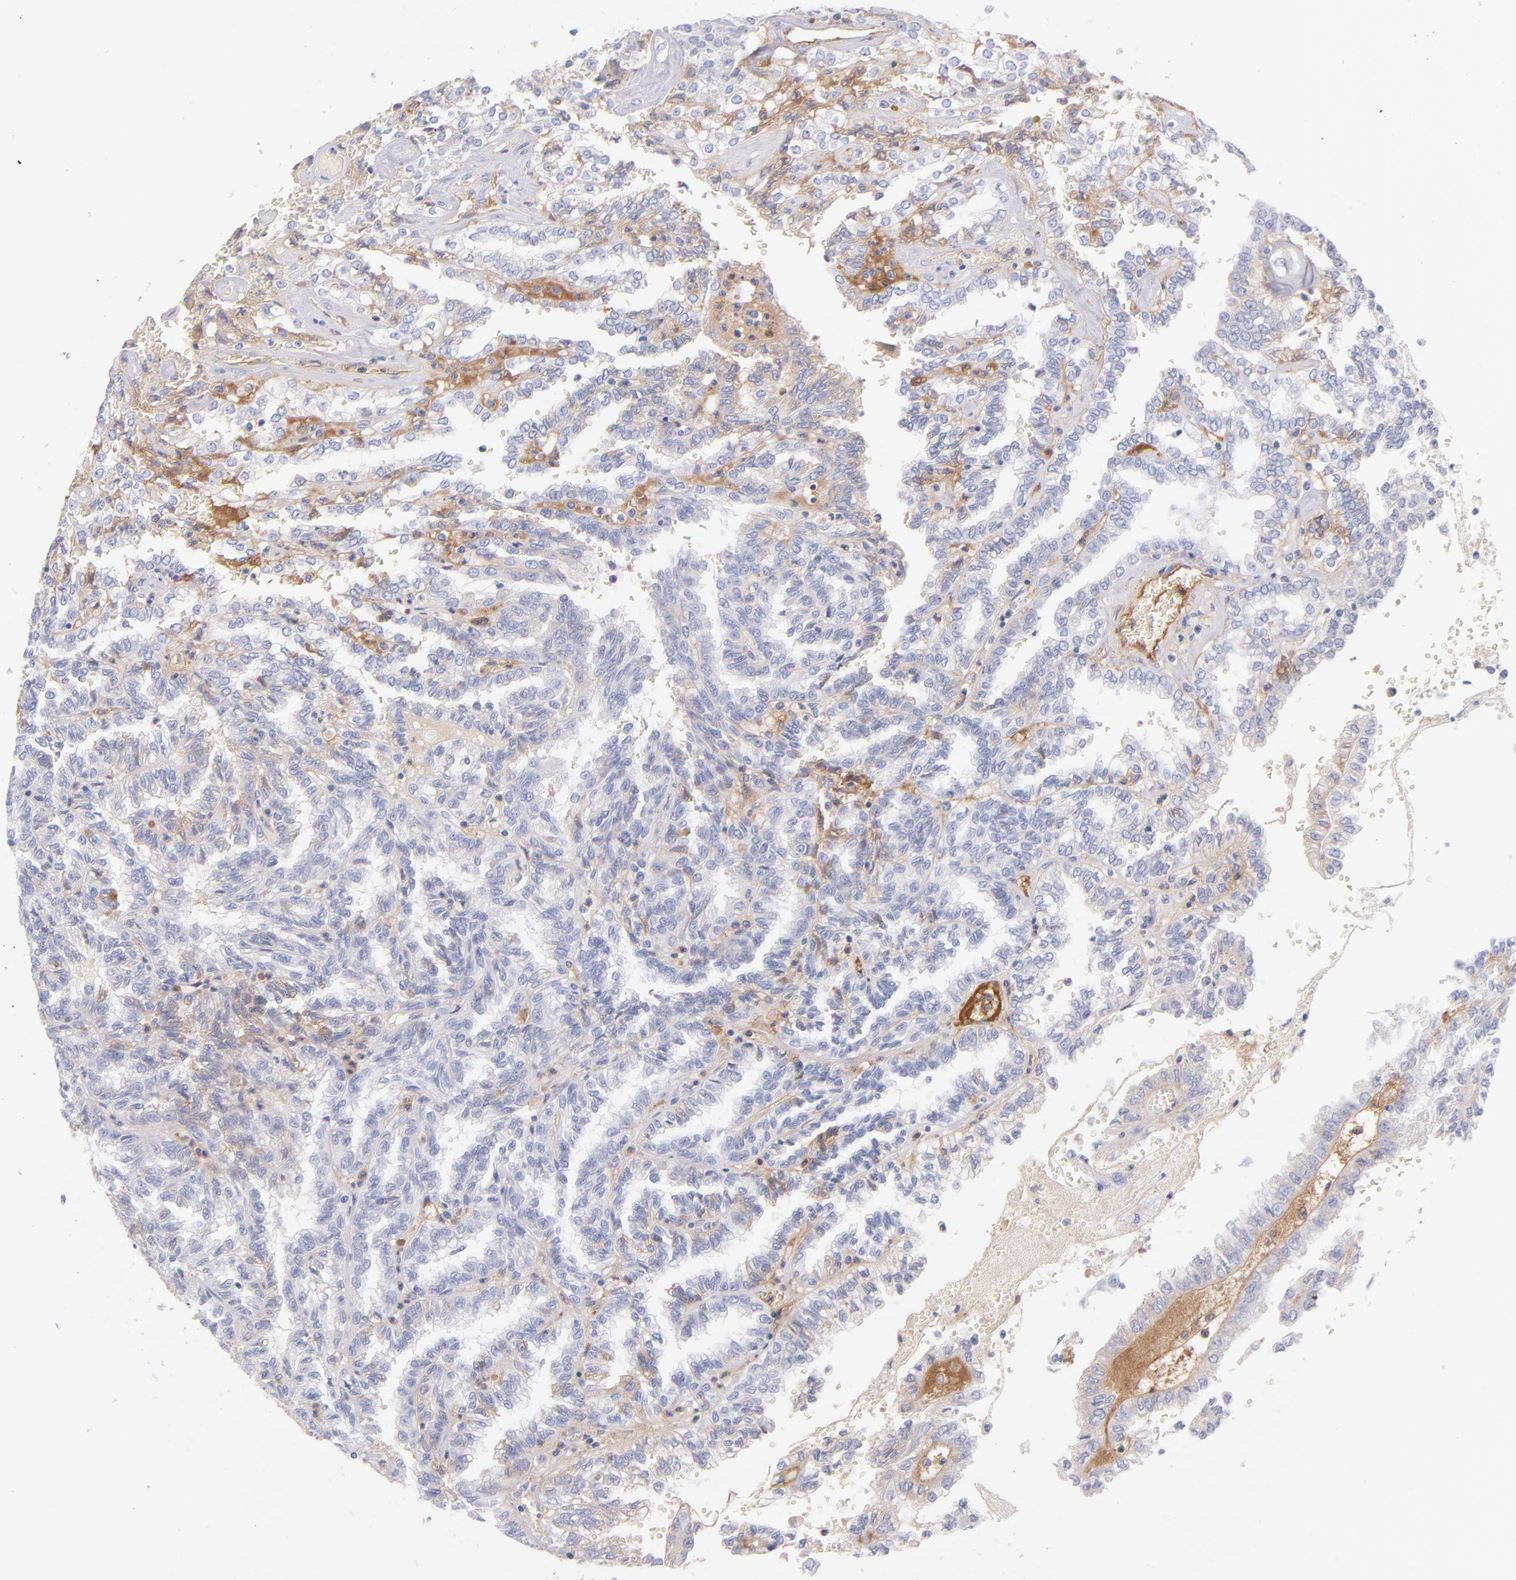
{"staining": {"intensity": "weak", "quantity": "<25%", "location": "cytoplasmic/membranous"}, "tissue": "renal cancer", "cell_type": "Tumor cells", "image_type": "cancer", "snomed": [{"axis": "morphology", "description": "Inflammation, NOS"}, {"axis": "morphology", "description": "Adenocarcinoma, NOS"}, {"axis": "topography", "description": "Kidney"}], "caption": "Protein analysis of renal adenocarcinoma shows no significant positivity in tumor cells.", "gene": "HP", "patient": {"sex": "male", "age": 68}}